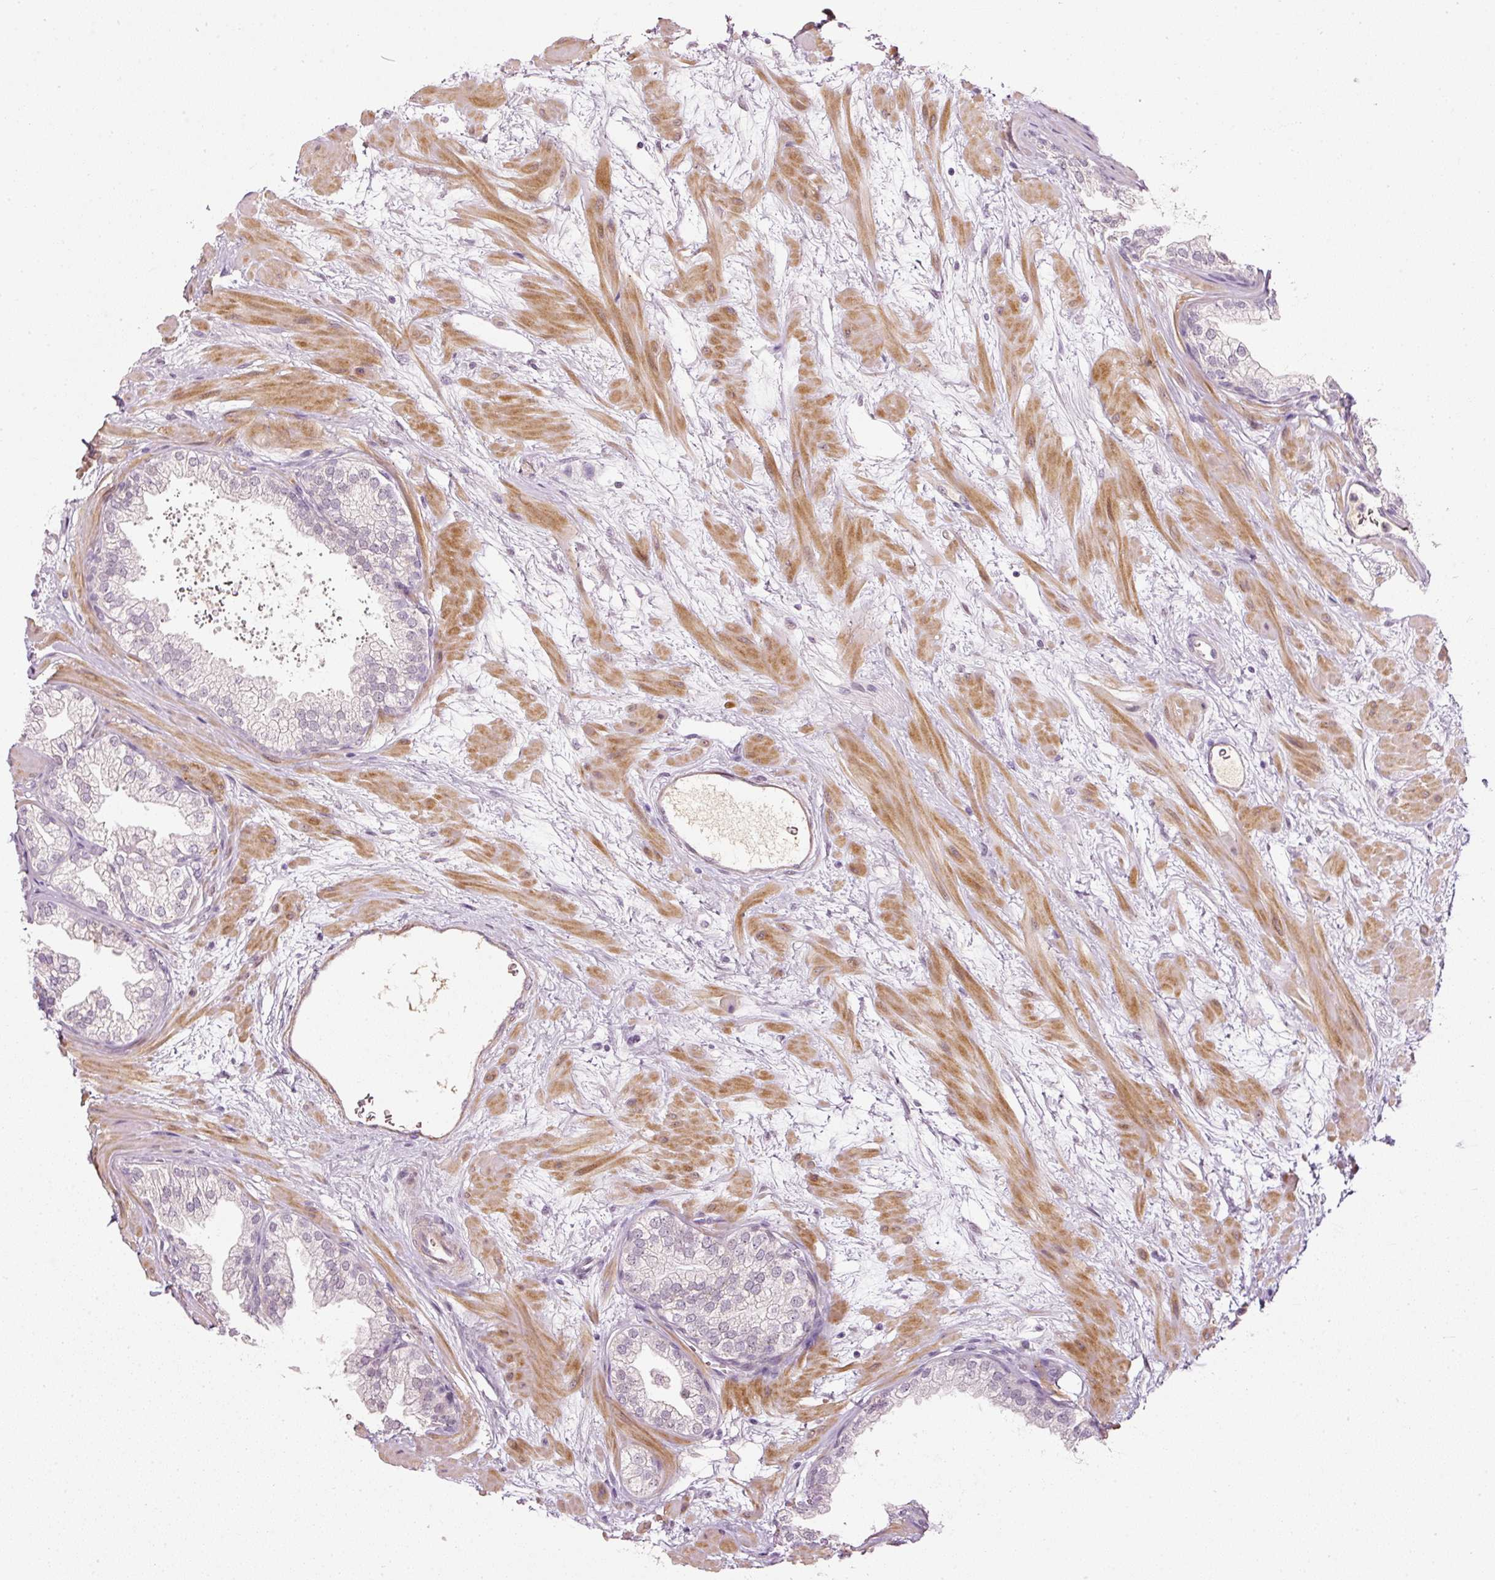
{"staining": {"intensity": "negative", "quantity": "none", "location": "none"}, "tissue": "prostate", "cell_type": "Glandular cells", "image_type": "normal", "snomed": [{"axis": "morphology", "description": "Normal tissue, NOS"}, {"axis": "topography", "description": "Prostate"}], "caption": "Human prostate stained for a protein using immunohistochemistry shows no expression in glandular cells.", "gene": "TOGARAM1", "patient": {"sex": "male", "age": 37}}